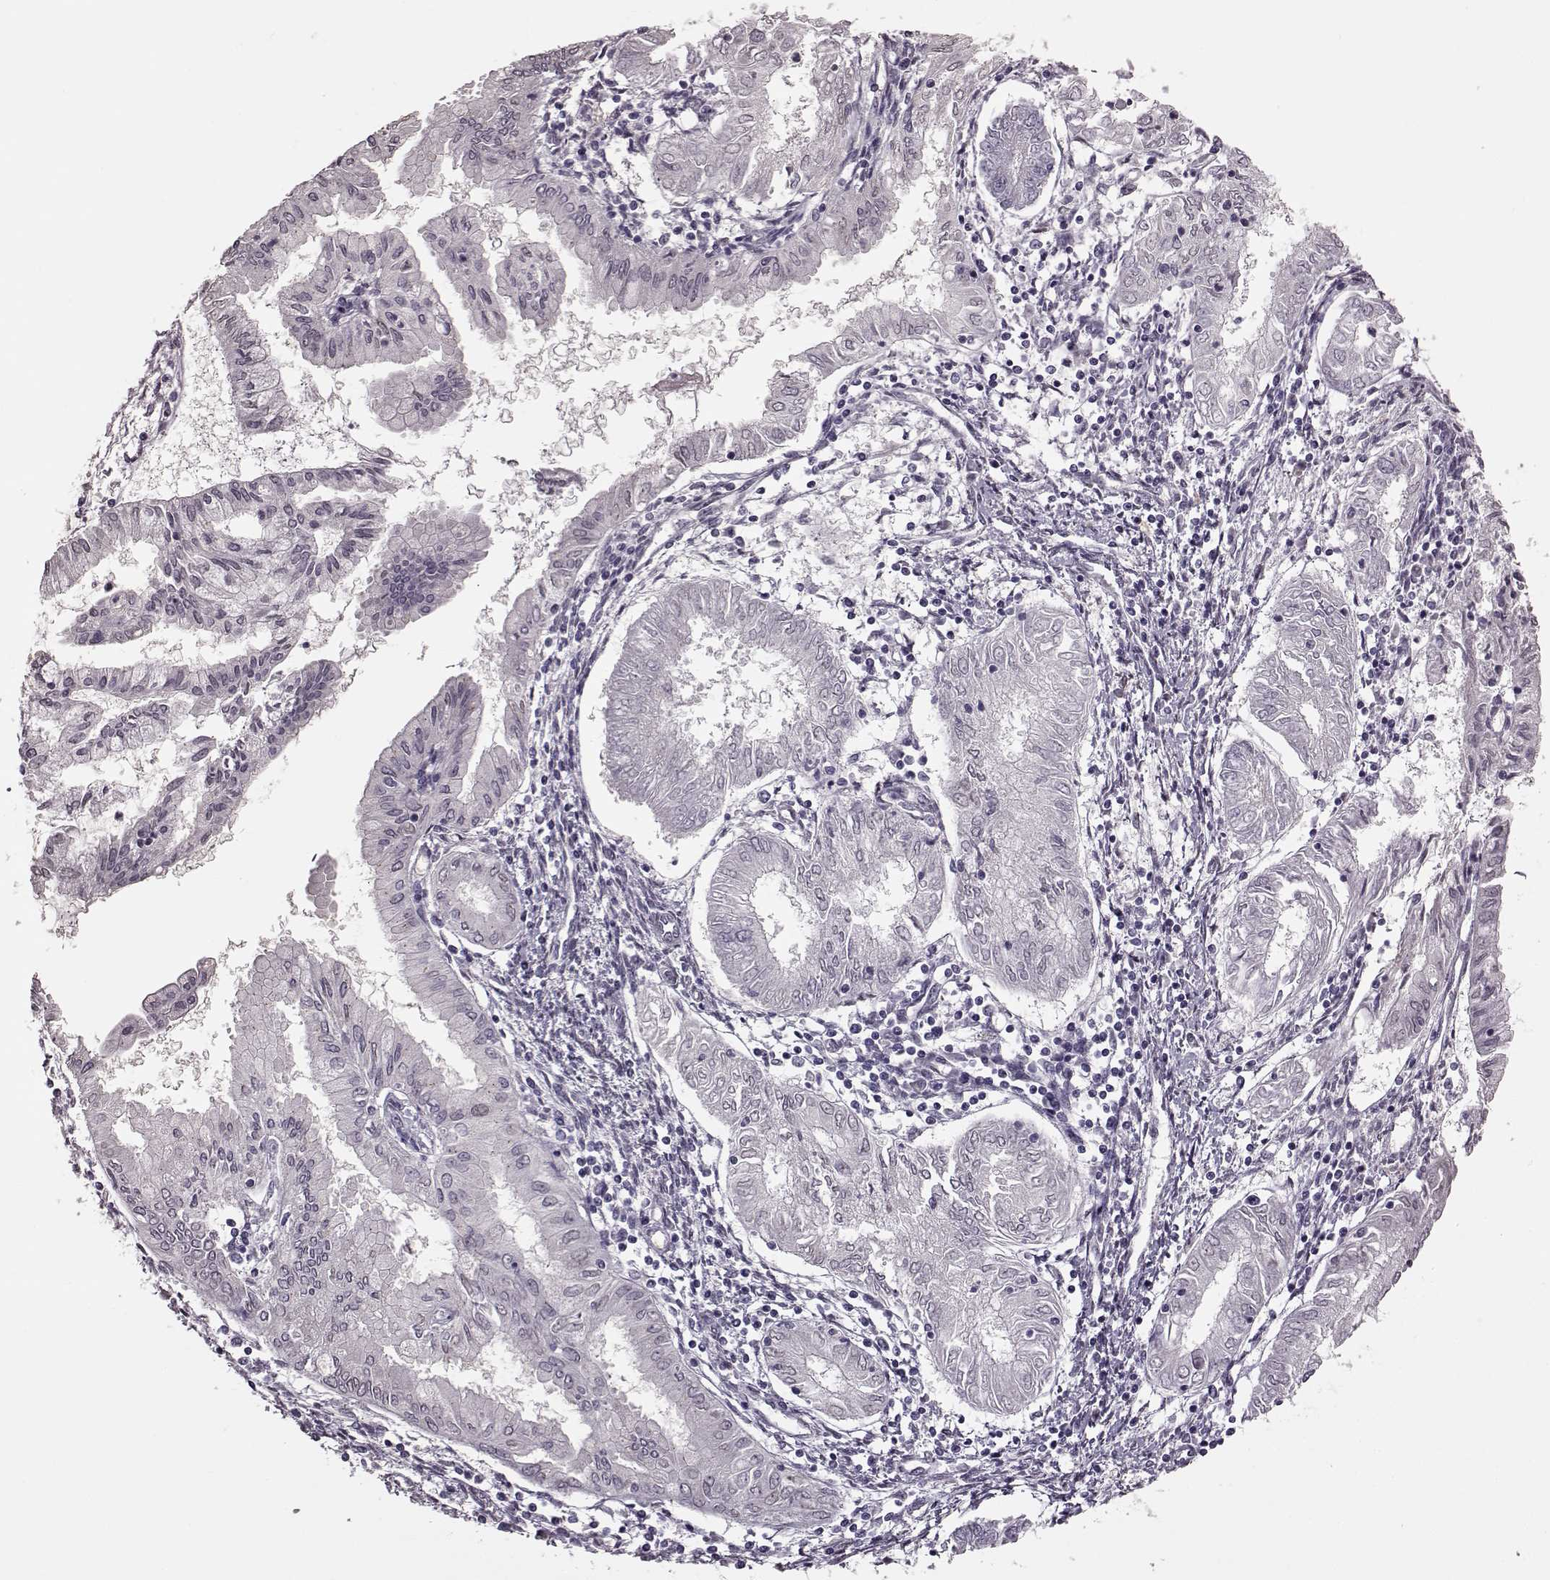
{"staining": {"intensity": "negative", "quantity": "none", "location": "none"}, "tissue": "endometrial cancer", "cell_type": "Tumor cells", "image_type": "cancer", "snomed": [{"axis": "morphology", "description": "Adenocarcinoma, NOS"}, {"axis": "topography", "description": "Endometrium"}], "caption": "High magnification brightfield microscopy of endometrial cancer (adenocarcinoma) stained with DAB (brown) and counterstained with hematoxylin (blue): tumor cells show no significant expression.", "gene": "STX1B", "patient": {"sex": "female", "age": 68}}